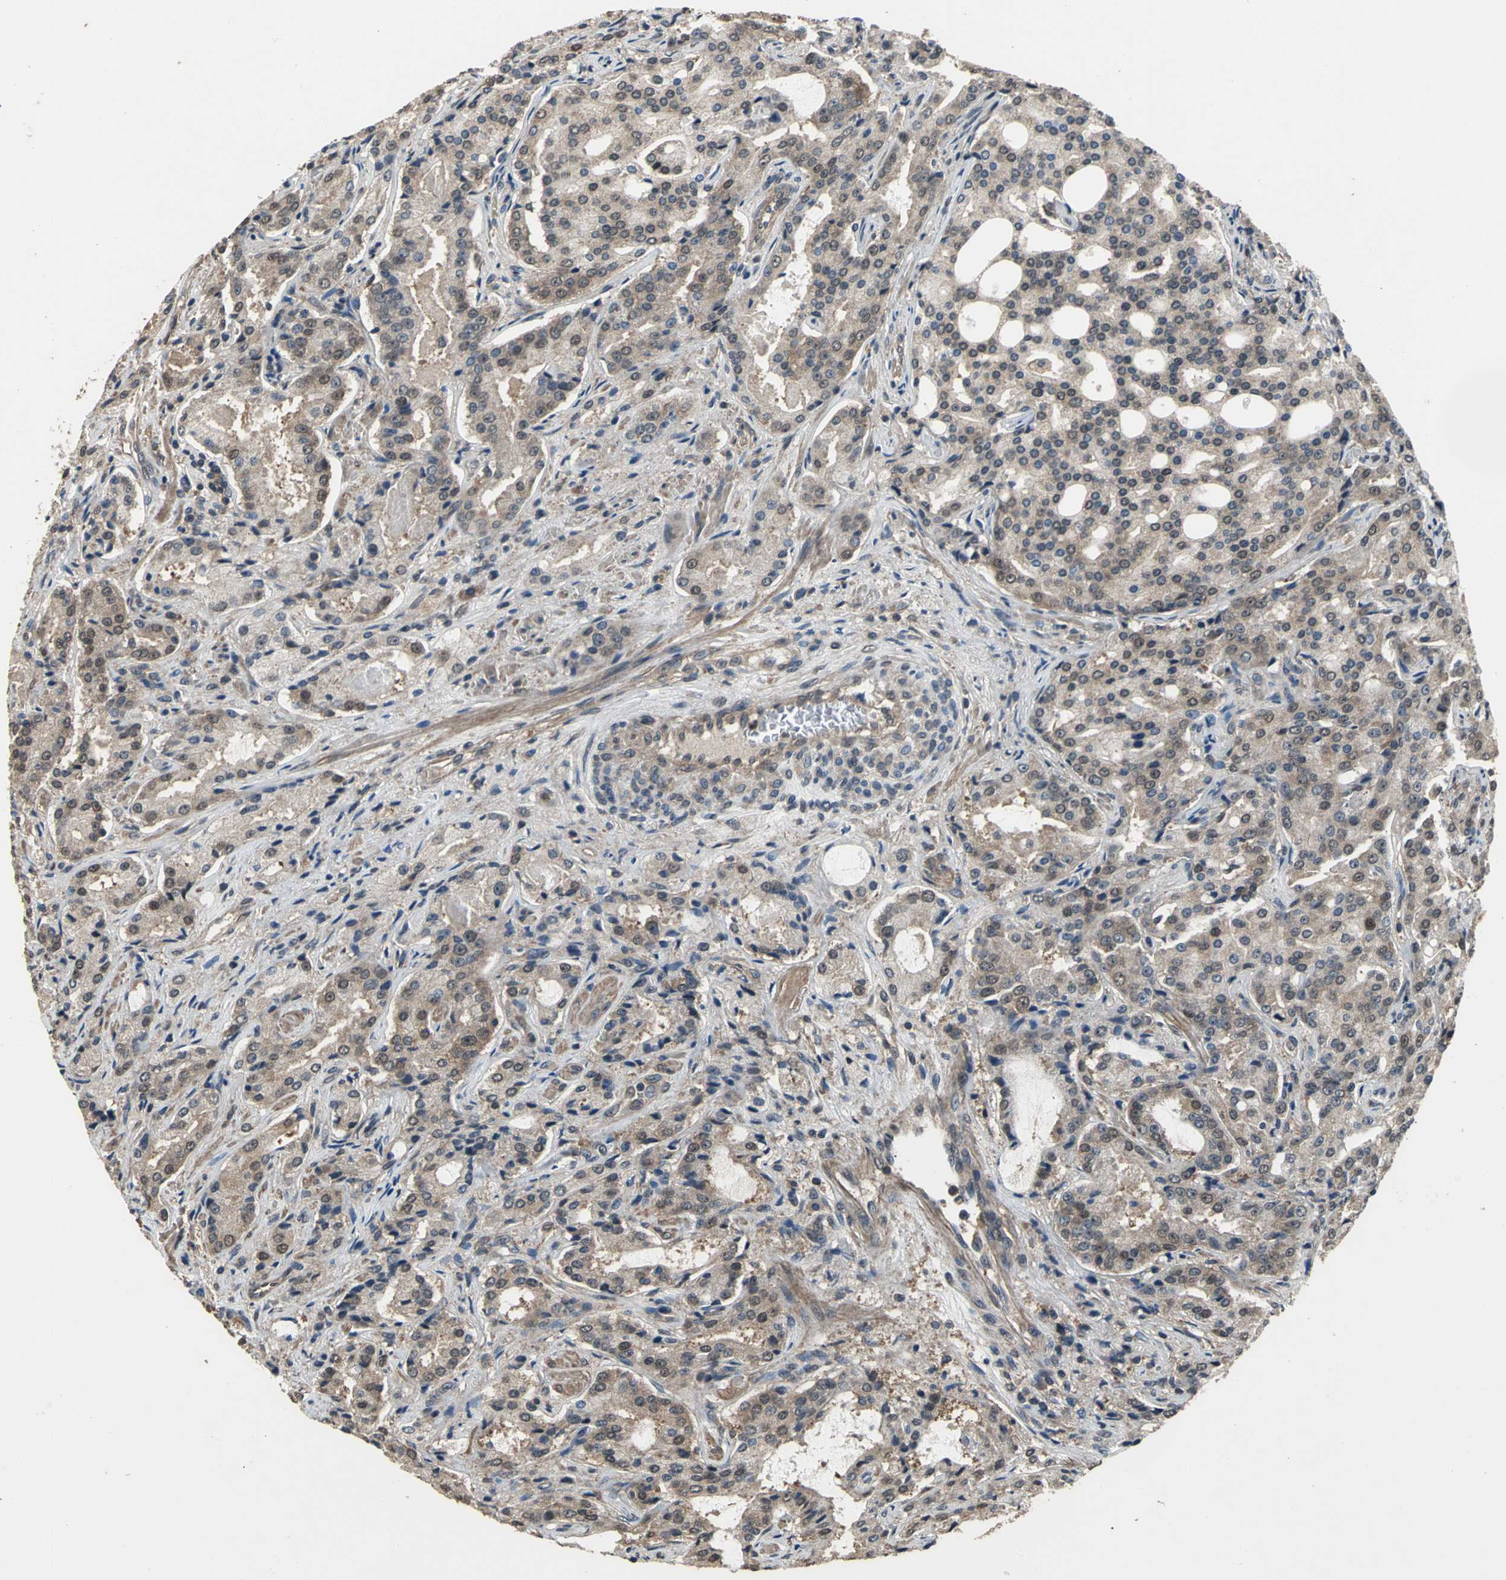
{"staining": {"intensity": "weak", "quantity": ">75%", "location": "cytoplasmic/membranous"}, "tissue": "prostate cancer", "cell_type": "Tumor cells", "image_type": "cancer", "snomed": [{"axis": "morphology", "description": "Adenocarcinoma, High grade"}, {"axis": "topography", "description": "Prostate"}], "caption": "Immunohistochemistry (IHC) (DAB (3,3'-diaminobenzidine)) staining of human prostate cancer displays weak cytoplasmic/membranous protein expression in approximately >75% of tumor cells.", "gene": "EIF2B2", "patient": {"sex": "male", "age": 72}}